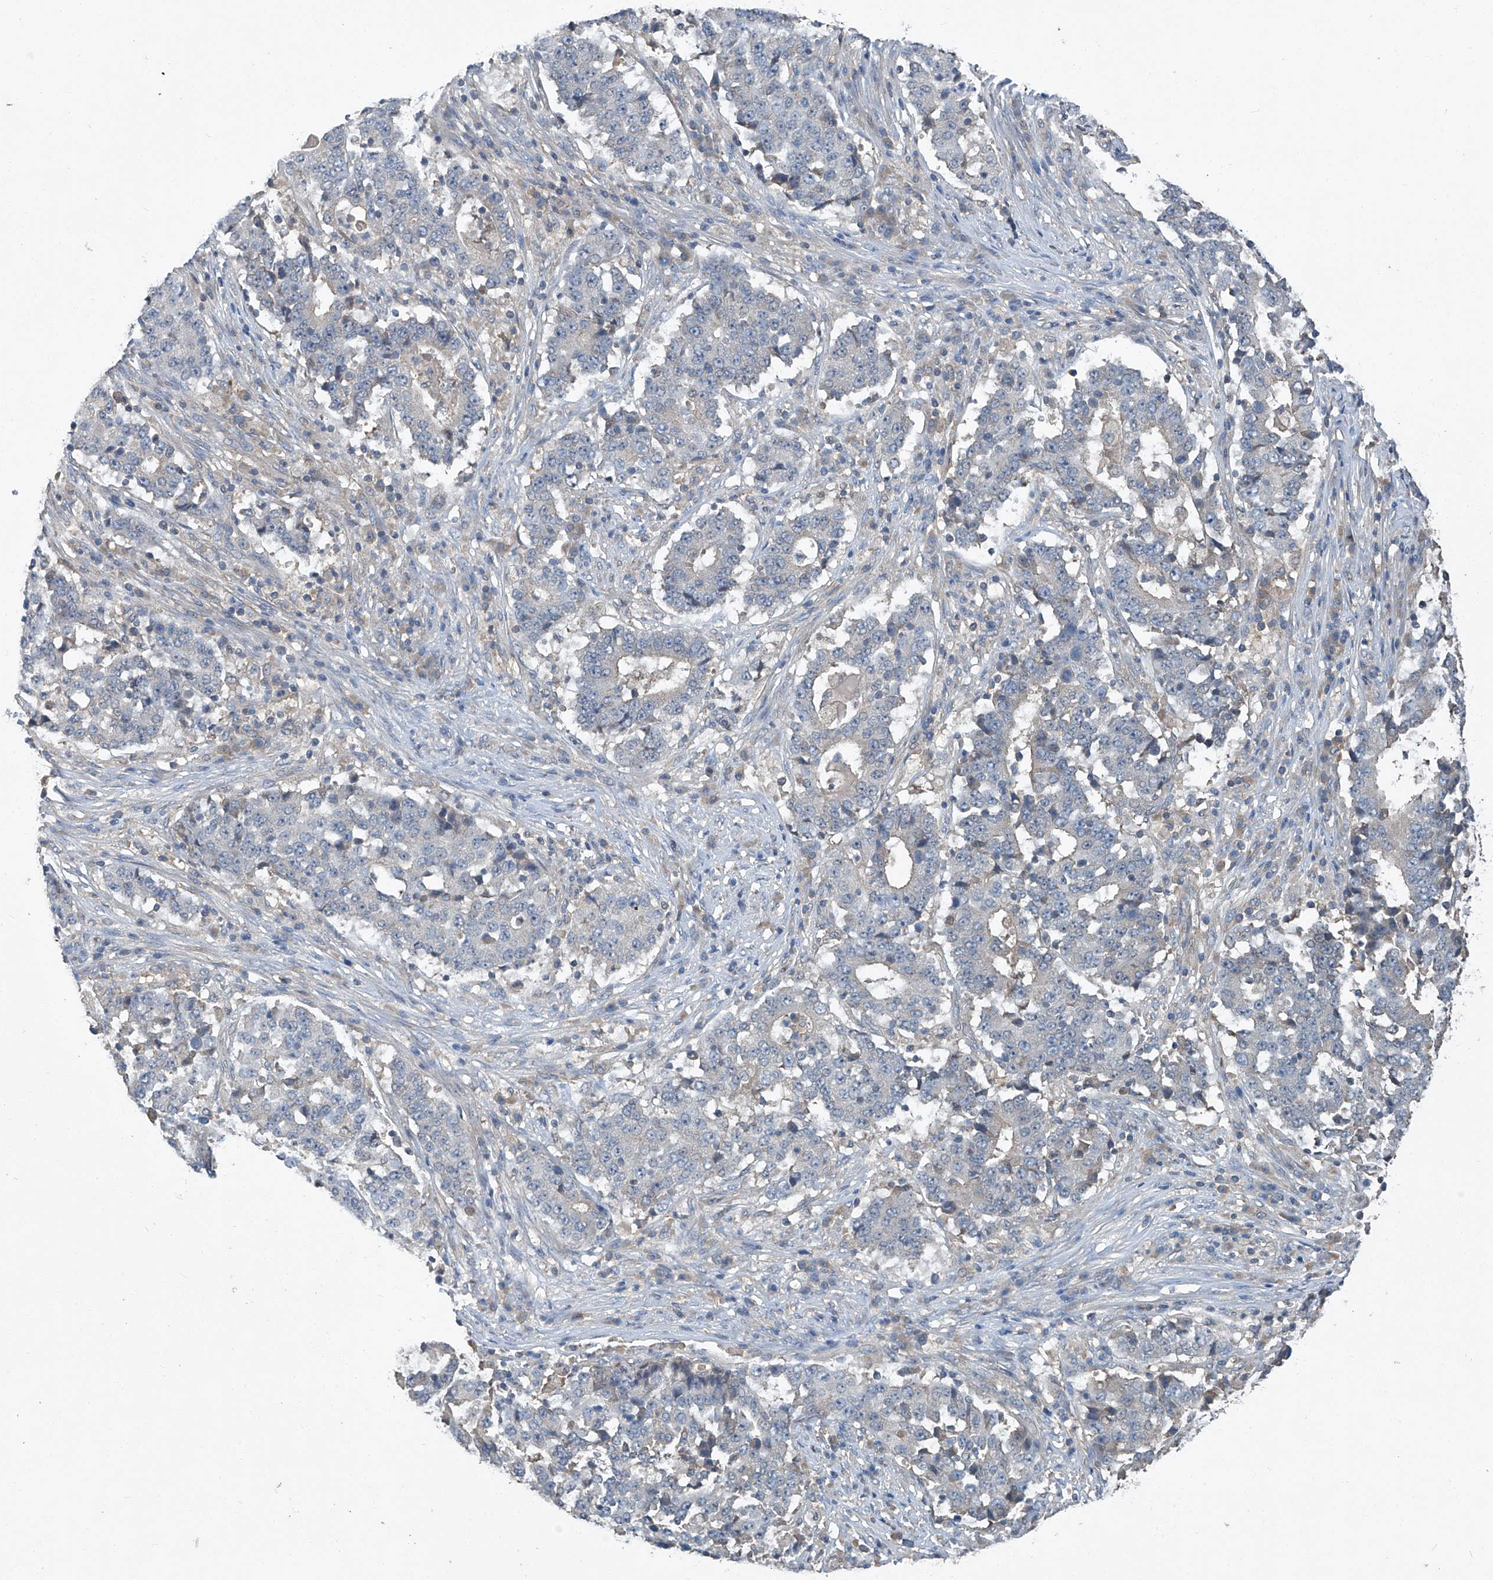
{"staining": {"intensity": "negative", "quantity": "none", "location": "none"}, "tissue": "stomach cancer", "cell_type": "Tumor cells", "image_type": "cancer", "snomed": [{"axis": "morphology", "description": "Adenocarcinoma, NOS"}, {"axis": "topography", "description": "Stomach"}], "caption": "IHC histopathology image of human stomach adenocarcinoma stained for a protein (brown), which demonstrates no expression in tumor cells.", "gene": "ANKRD34A", "patient": {"sex": "male", "age": 59}}